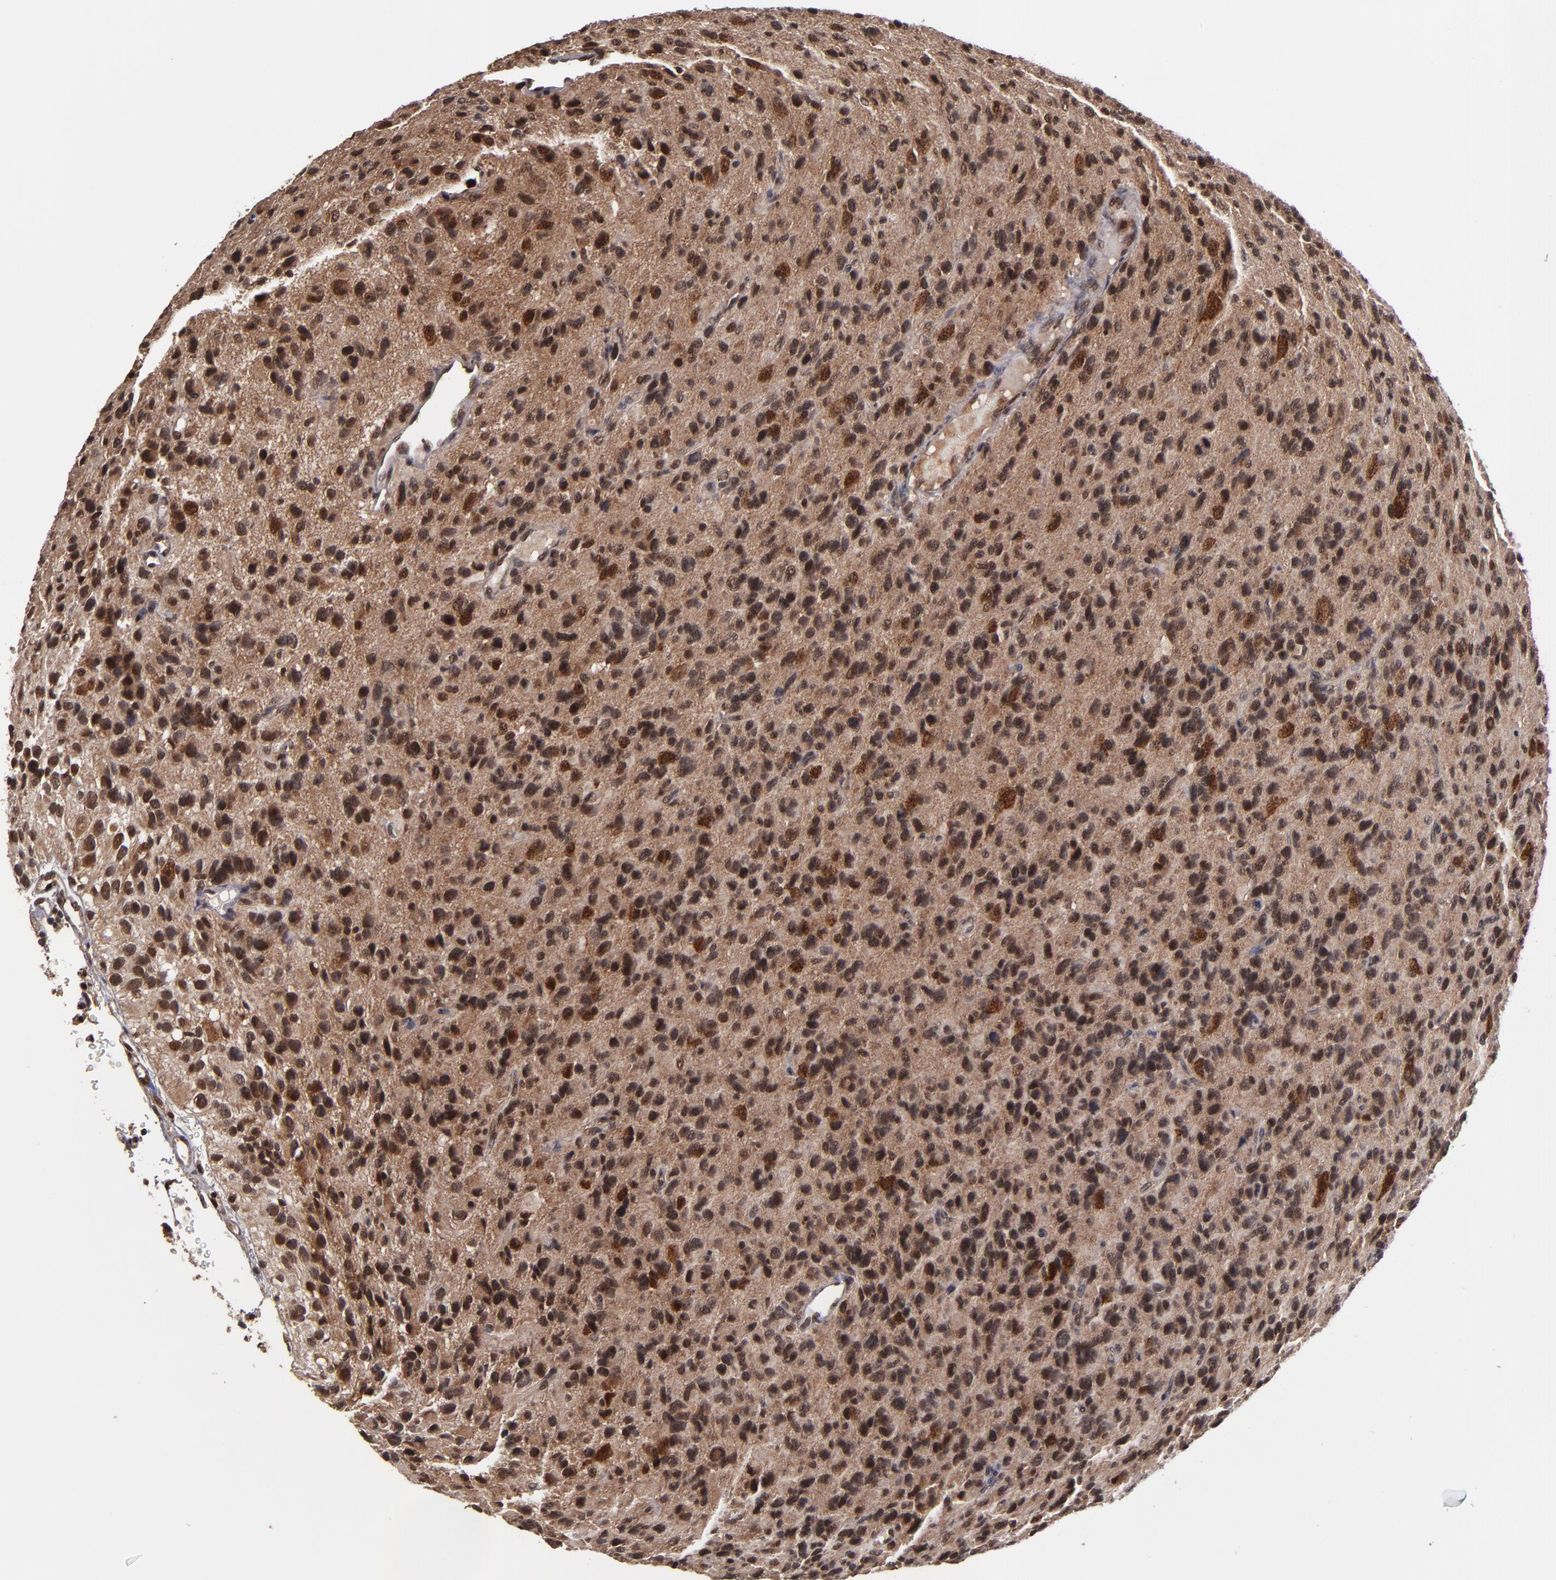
{"staining": {"intensity": "moderate", "quantity": ">75%", "location": "cytoplasmic/membranous,nuclear"}, "tissue": "glioma", "cell_type": "Tumor cells", "image_type": "cancer", "snomed": [{"axis": "morphology", "description": "Glioma, malignant, High grade"}, {"axis": "topography", "description": "Brain"}], "caption": "Protein analysis of glioma tissue shows moderate cytoplasmic/membranous and nuclear positivity in approximately >75% of tumor cells.", "gene": "CUL5", "patient": {"sex": "male", "age": 77}}